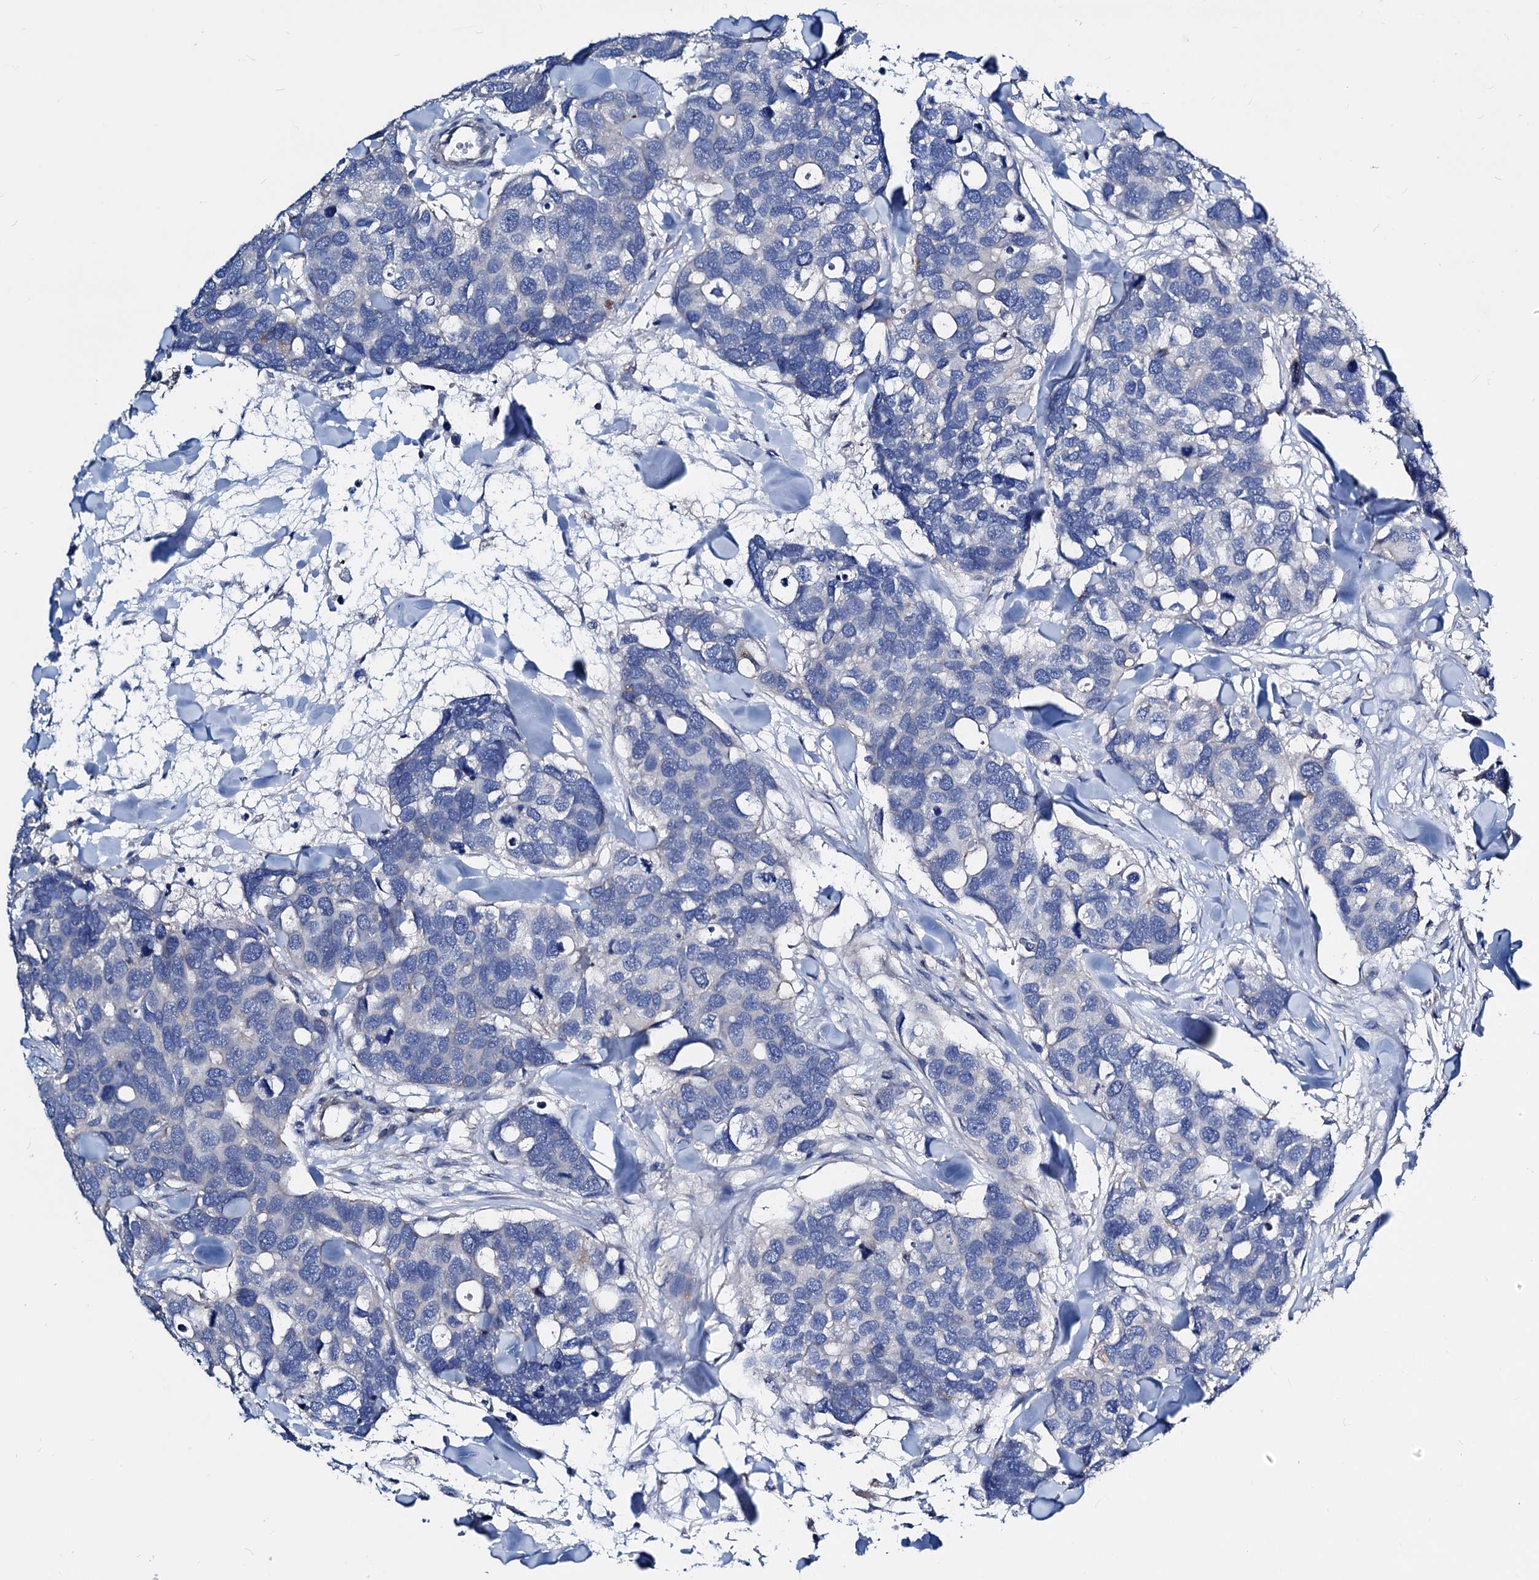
{"staining": {"intensity": "negative", "quantity": "none", "location": "none"}, "tissue": "breast cancer", "cell_type": "Tumor cells", "image_type": "cancer", "snomed": [{"axis": "morphology", "description": "Duct carcinoma"}, {"axis": "topography", "description": "Breast"}], "caption": "Intraductal carcinoma (breast) was stained to show a protein in brown. There is no significant expression in tumor cells.", "gene": "GCOM1", "patient": {"sex": "female", "age": 83}}